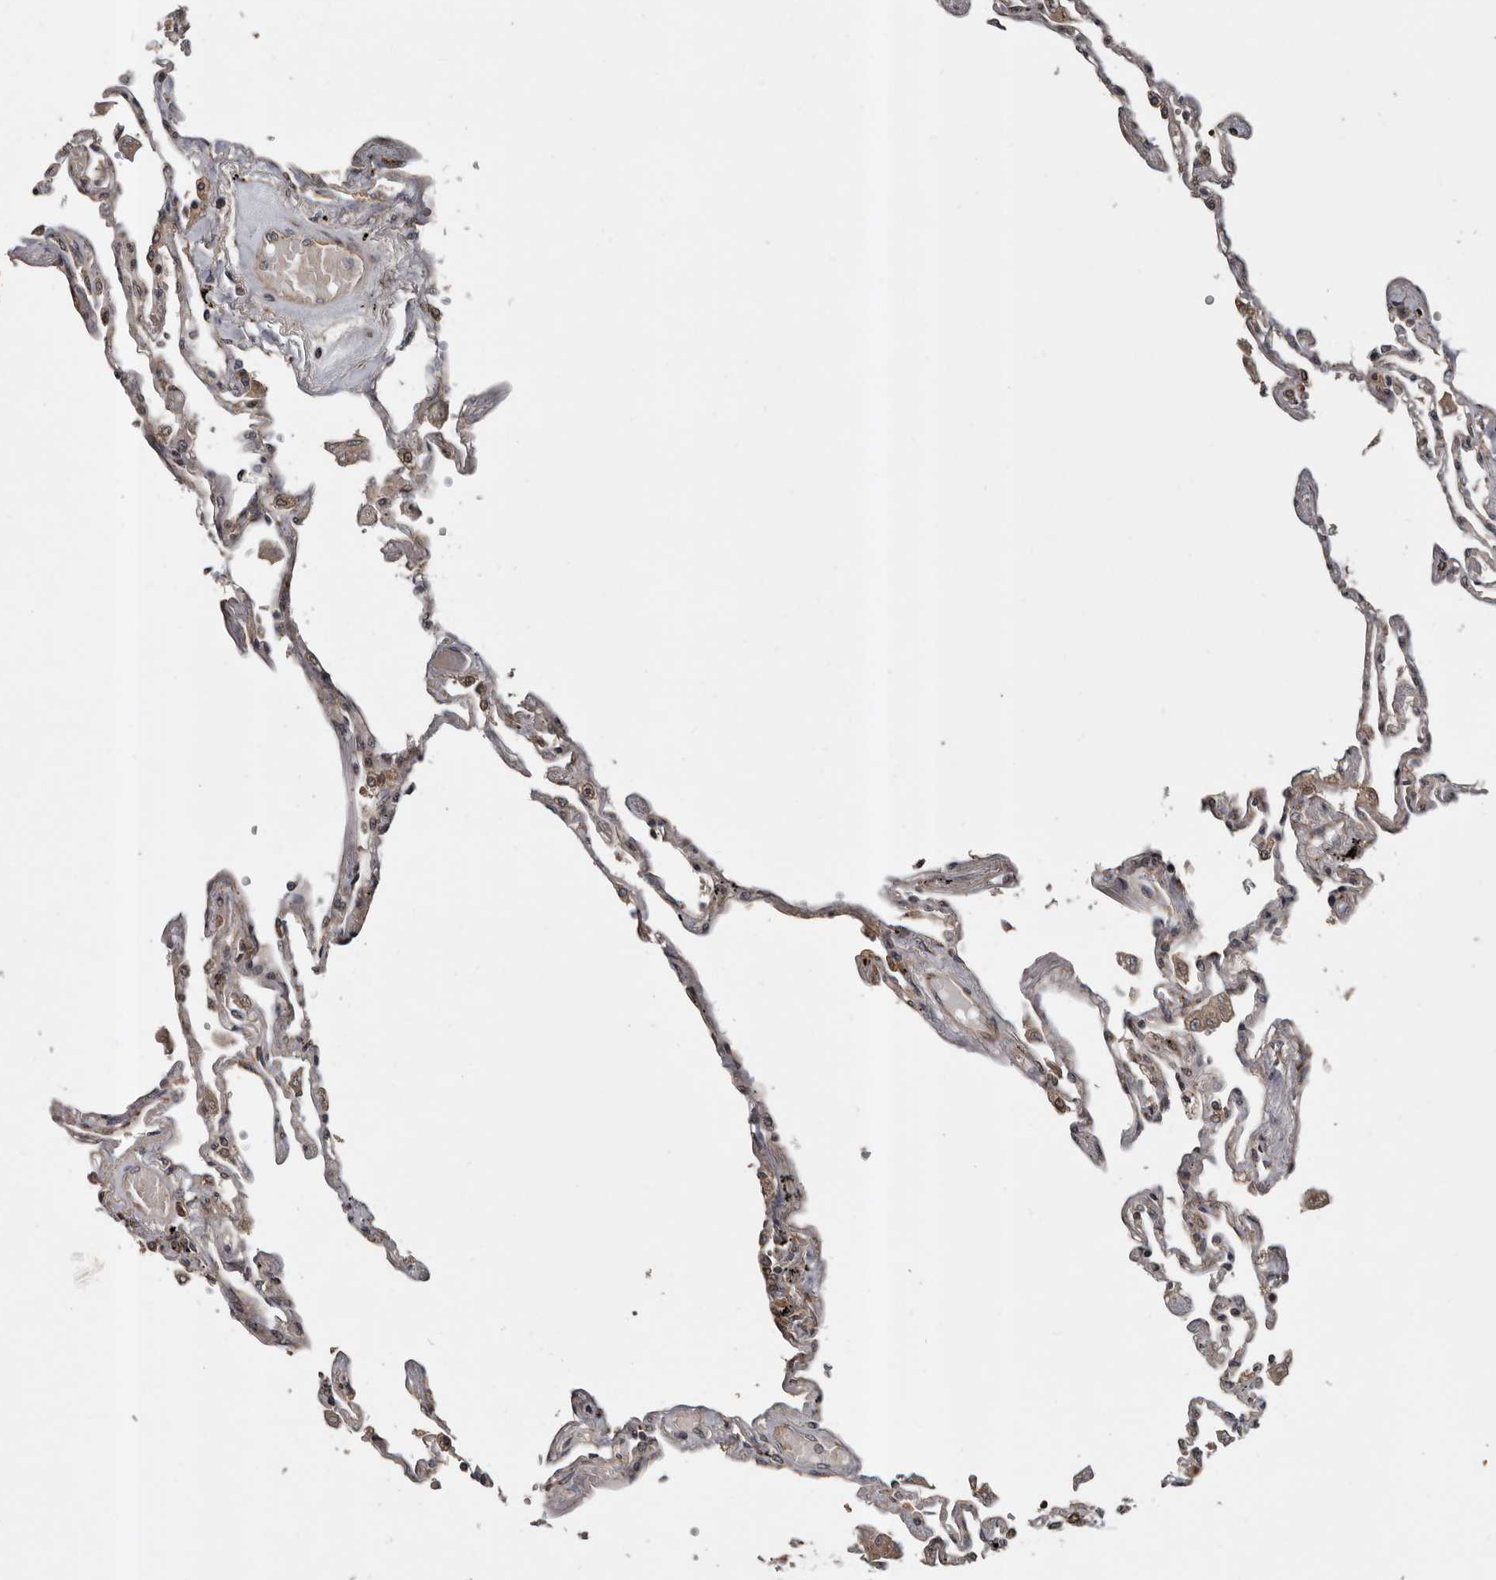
{"staining": {"intensity": "moderate", "quantity": "25%-75%", "location": "cytoplasmic/membranous"}, "tissue": "lung", "cell_type": "Alveolar cells", "image_type": "normal", "snomed": [{"axis": "morphology", "description": "Normal tissue, NOS"}, {"axis": "topography", "description": "Lung"}], "caption": "Protein staining shows moderate cytoplasmic/membranous staining in about 25%-75% of alveolar cells in normal lung.", "gene": "CCDC190", "patient": {"sex": "female", "age": 67}}